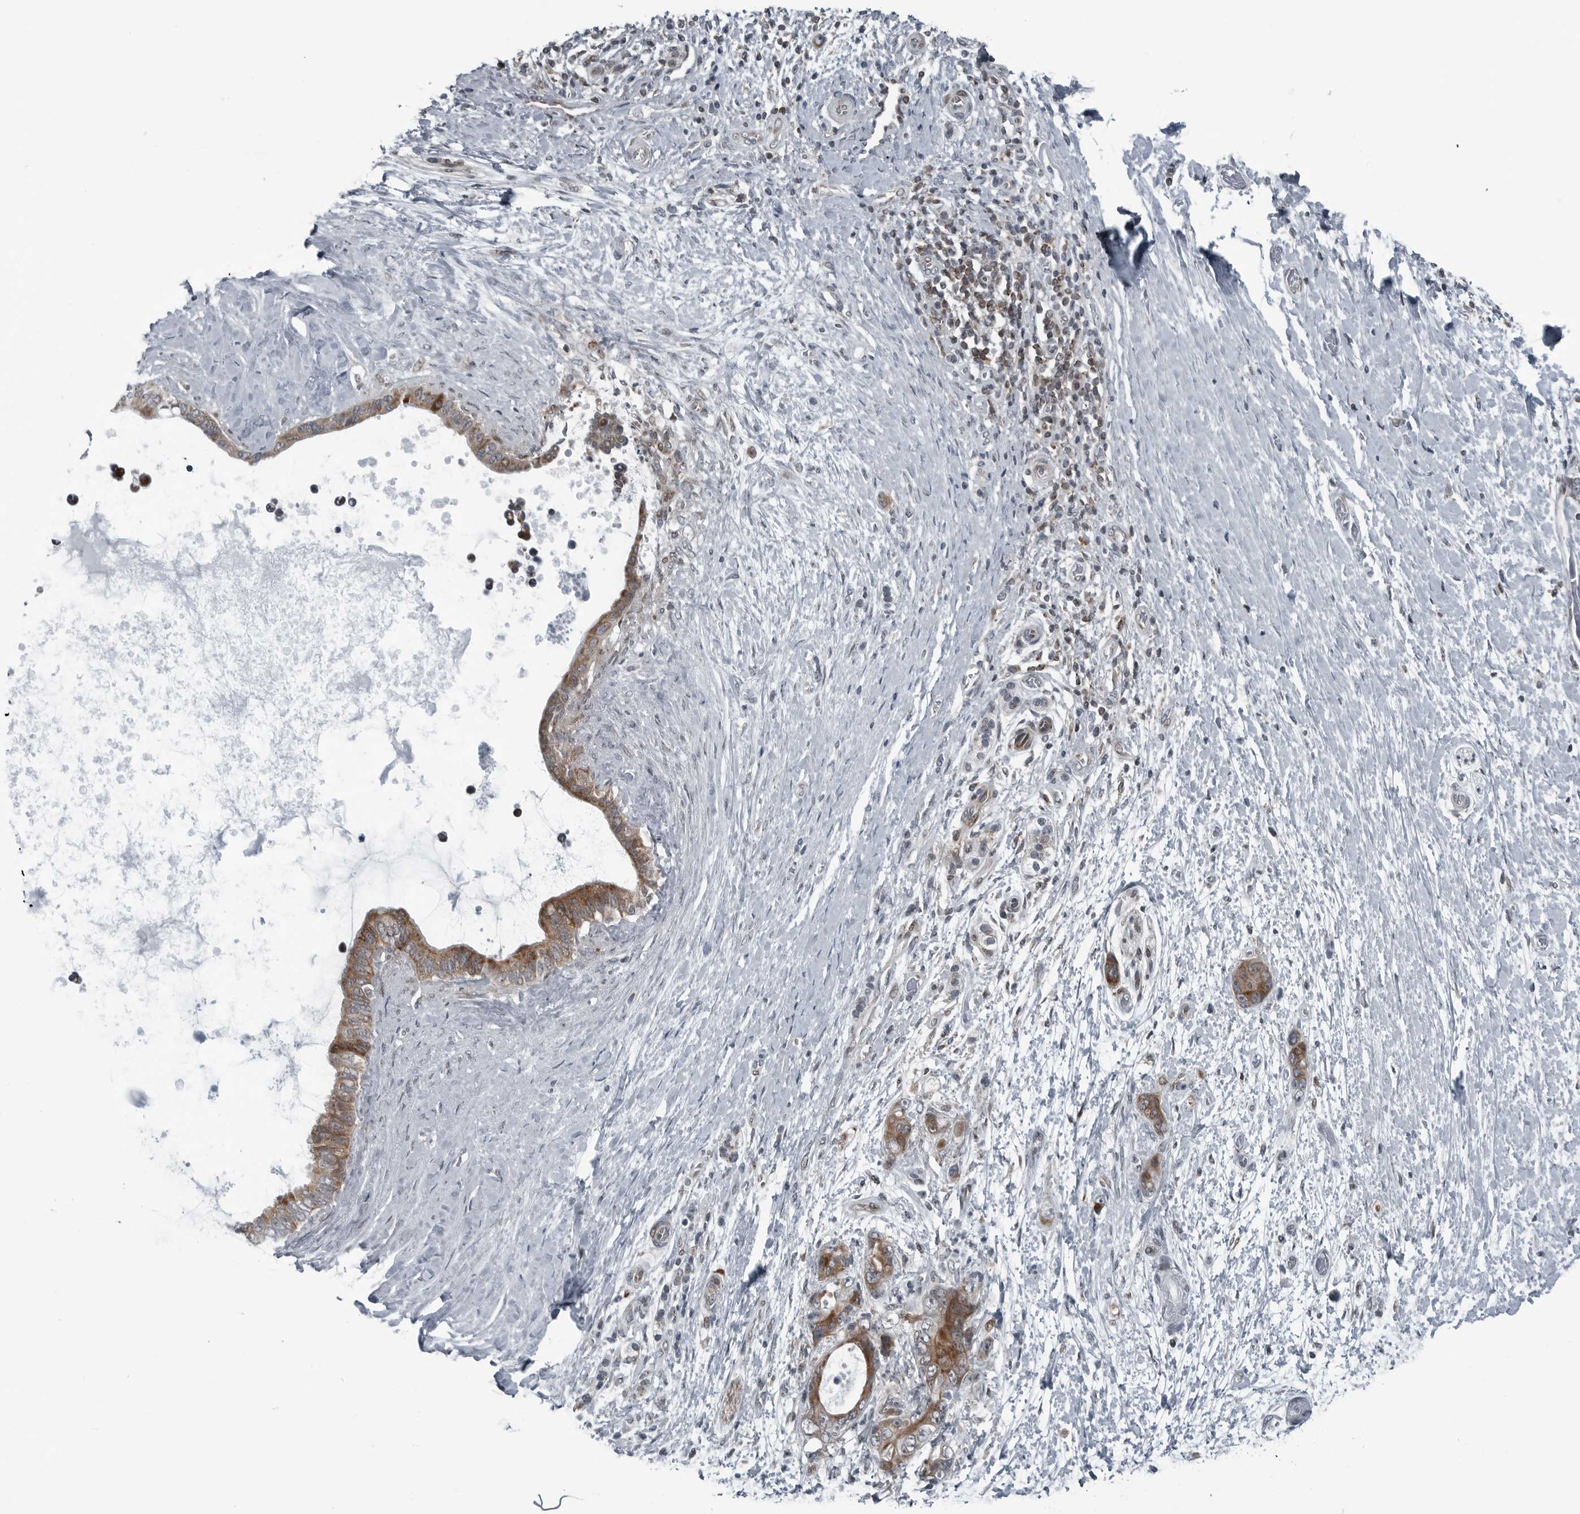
{"staining": {"intensity": "strong", "quantity": ">75%", "location": "cytoplasmic/membranous"}, "tissue": "pancreatic cancer", "cell_type": "Tumor cells", "image_type": "cancer", "snomed": [{"axis": "morphology", "description": "Adenocarcinoma, NOS"}, {"axis": "topography", "description": "Pancreas"}], "caption": "This micrograph shows IHC staining of human pancreatic cancer (adenocarcinoma), with high strong cytoplasmic/membranous expression in approximately >75% of tumor cells.", "gene": "GAK", "patient": {"sex": "female", "age": 72}}